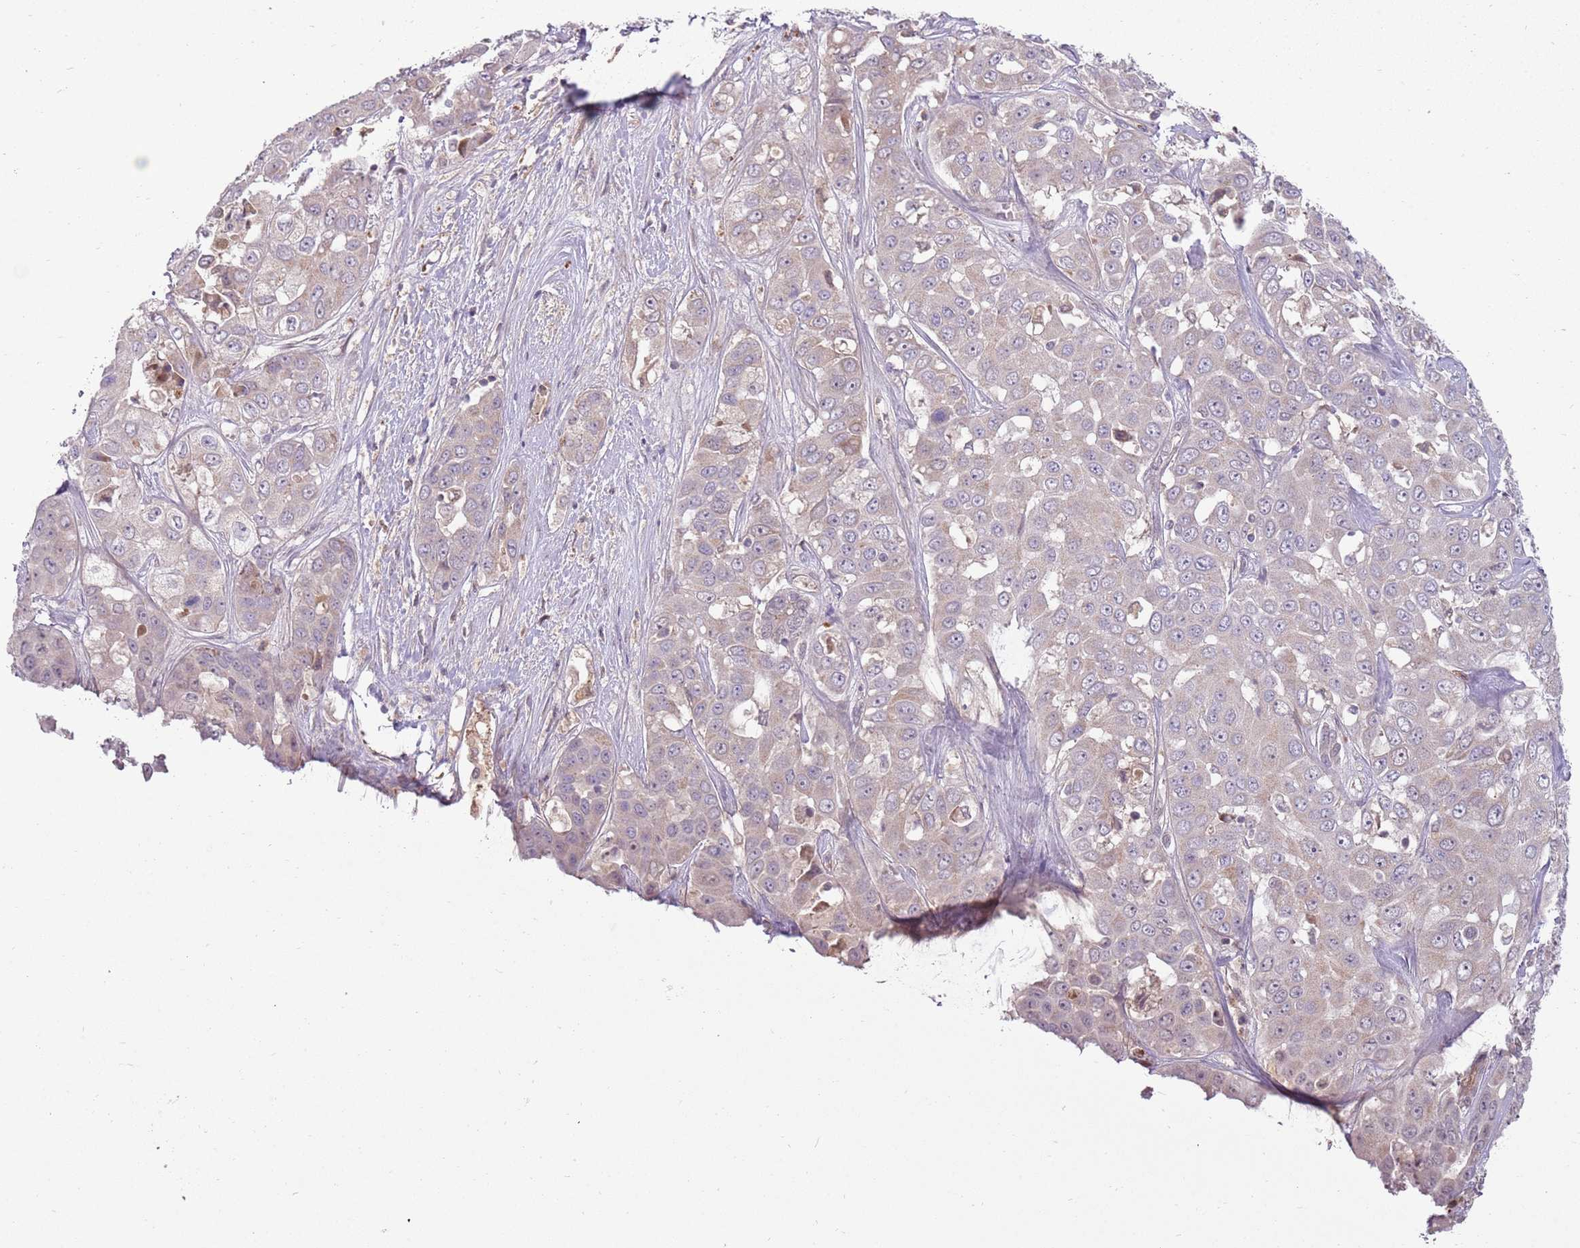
{"staining": {"intensity": "weak", "quantity": "<25%", "location": "cytoplasmic/membranous"}, "tissue": "liver cancer", "cell_type": "Tumor cells", "image_type": "cancer", "snomed": [{"axis": "morphology", "description": "Cholangiocarcinoma"}, {"axis": "topography", "description": "Liver"}], "caption": "Immunohistochemistry (IHC) image of human liver cancer stained for a protein (brown), which reveals no staining in tumor cells.", "gene": "NBPF6", "patient": {"sex": "female", "age": 52}}